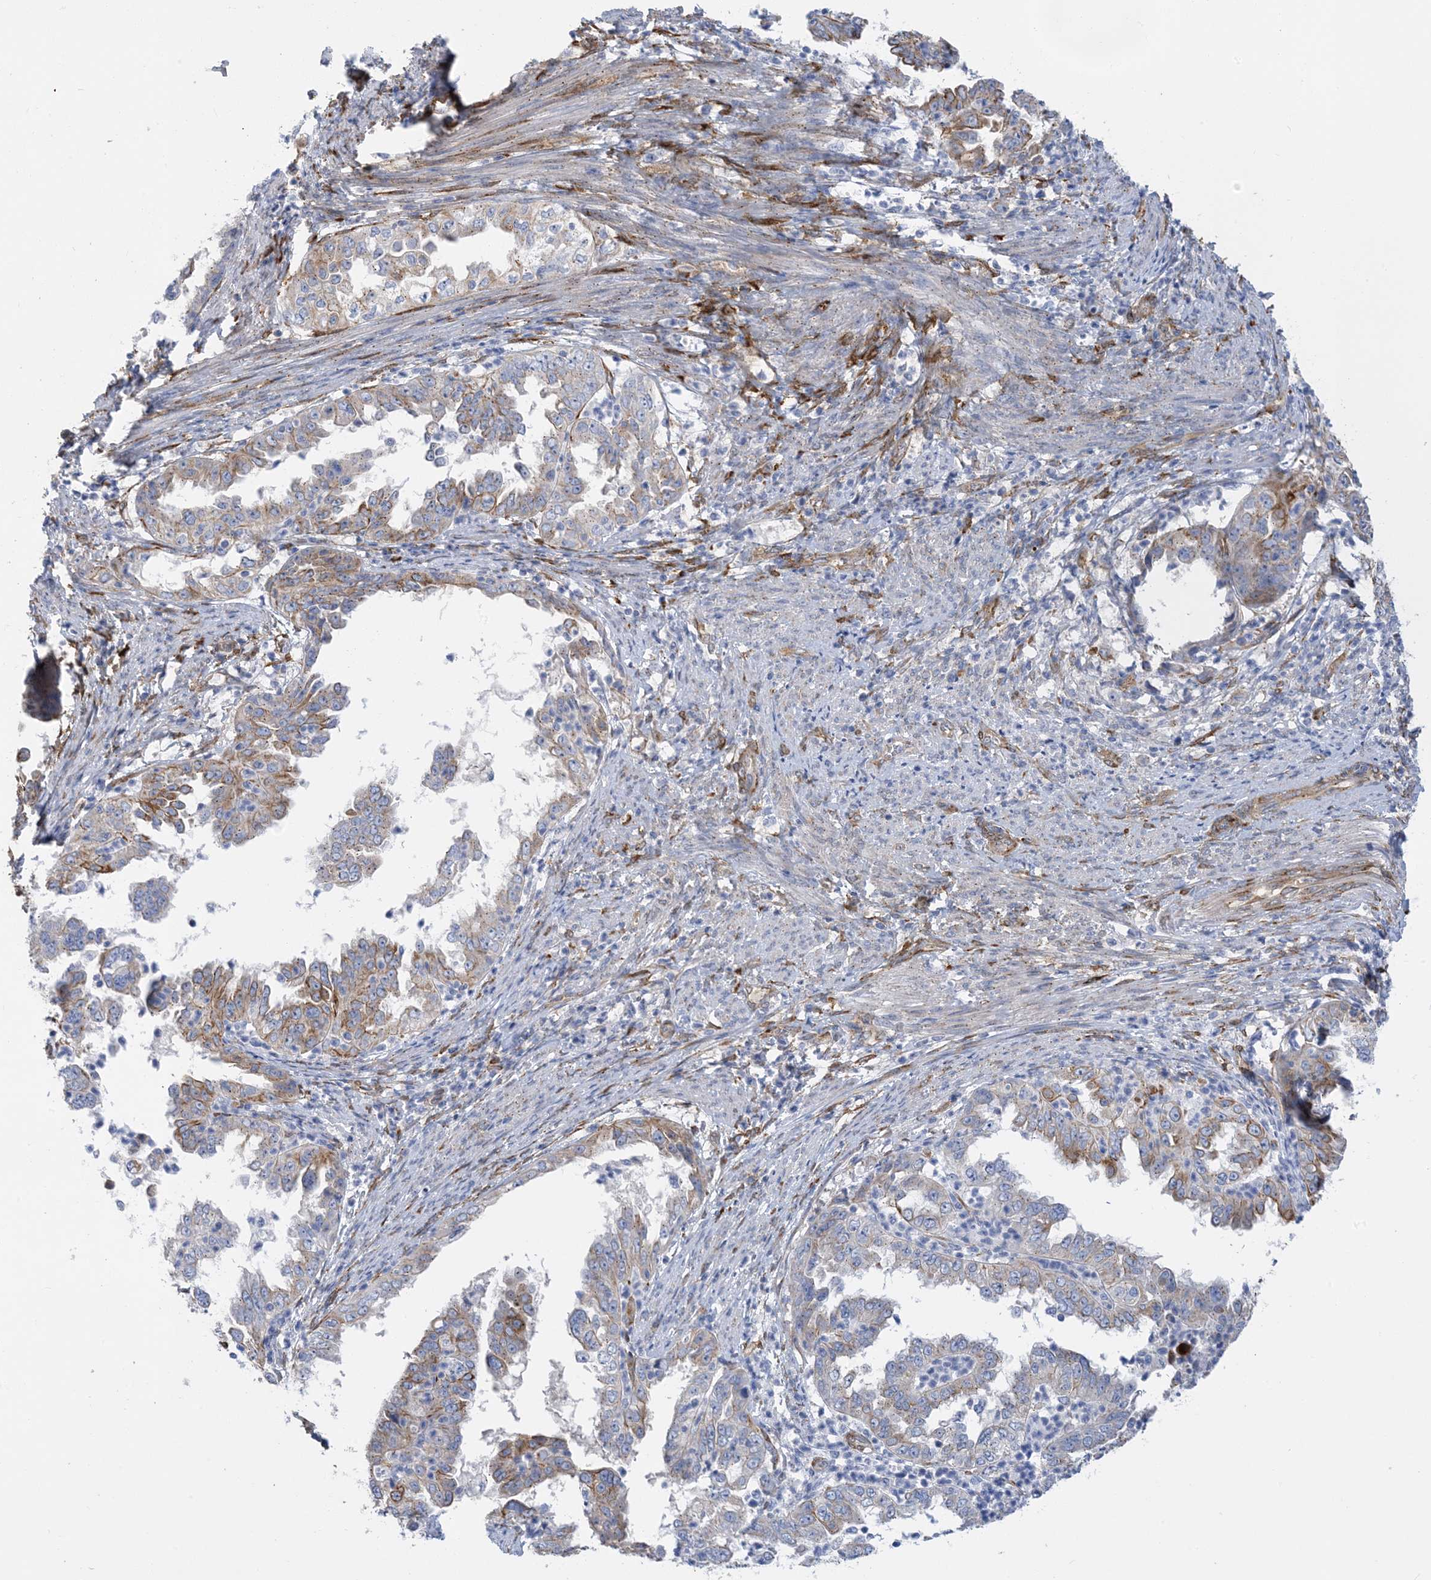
{"staining": {"intensity": "moderate", "quantity": "<25%", "location": "cytoplasmic/membranous"}, "tissue": "endometrial cancer", "cell_type": "Tumor cells", "image_type": "cancer", "snomed": [{"axis": "morphology", "description": "Adenocarcinoma, NOS"}, {"axis": "topography", "description": "Endometrium"}], "caption": "A micrograph of human adenocarcinoma (endometrial) stained for a protein demonstrates moderate cytoplasmic/membranous brown staining in tumor cells.", "gene": "RBMS3", "patient": {"sex": "female", "age": 85}}